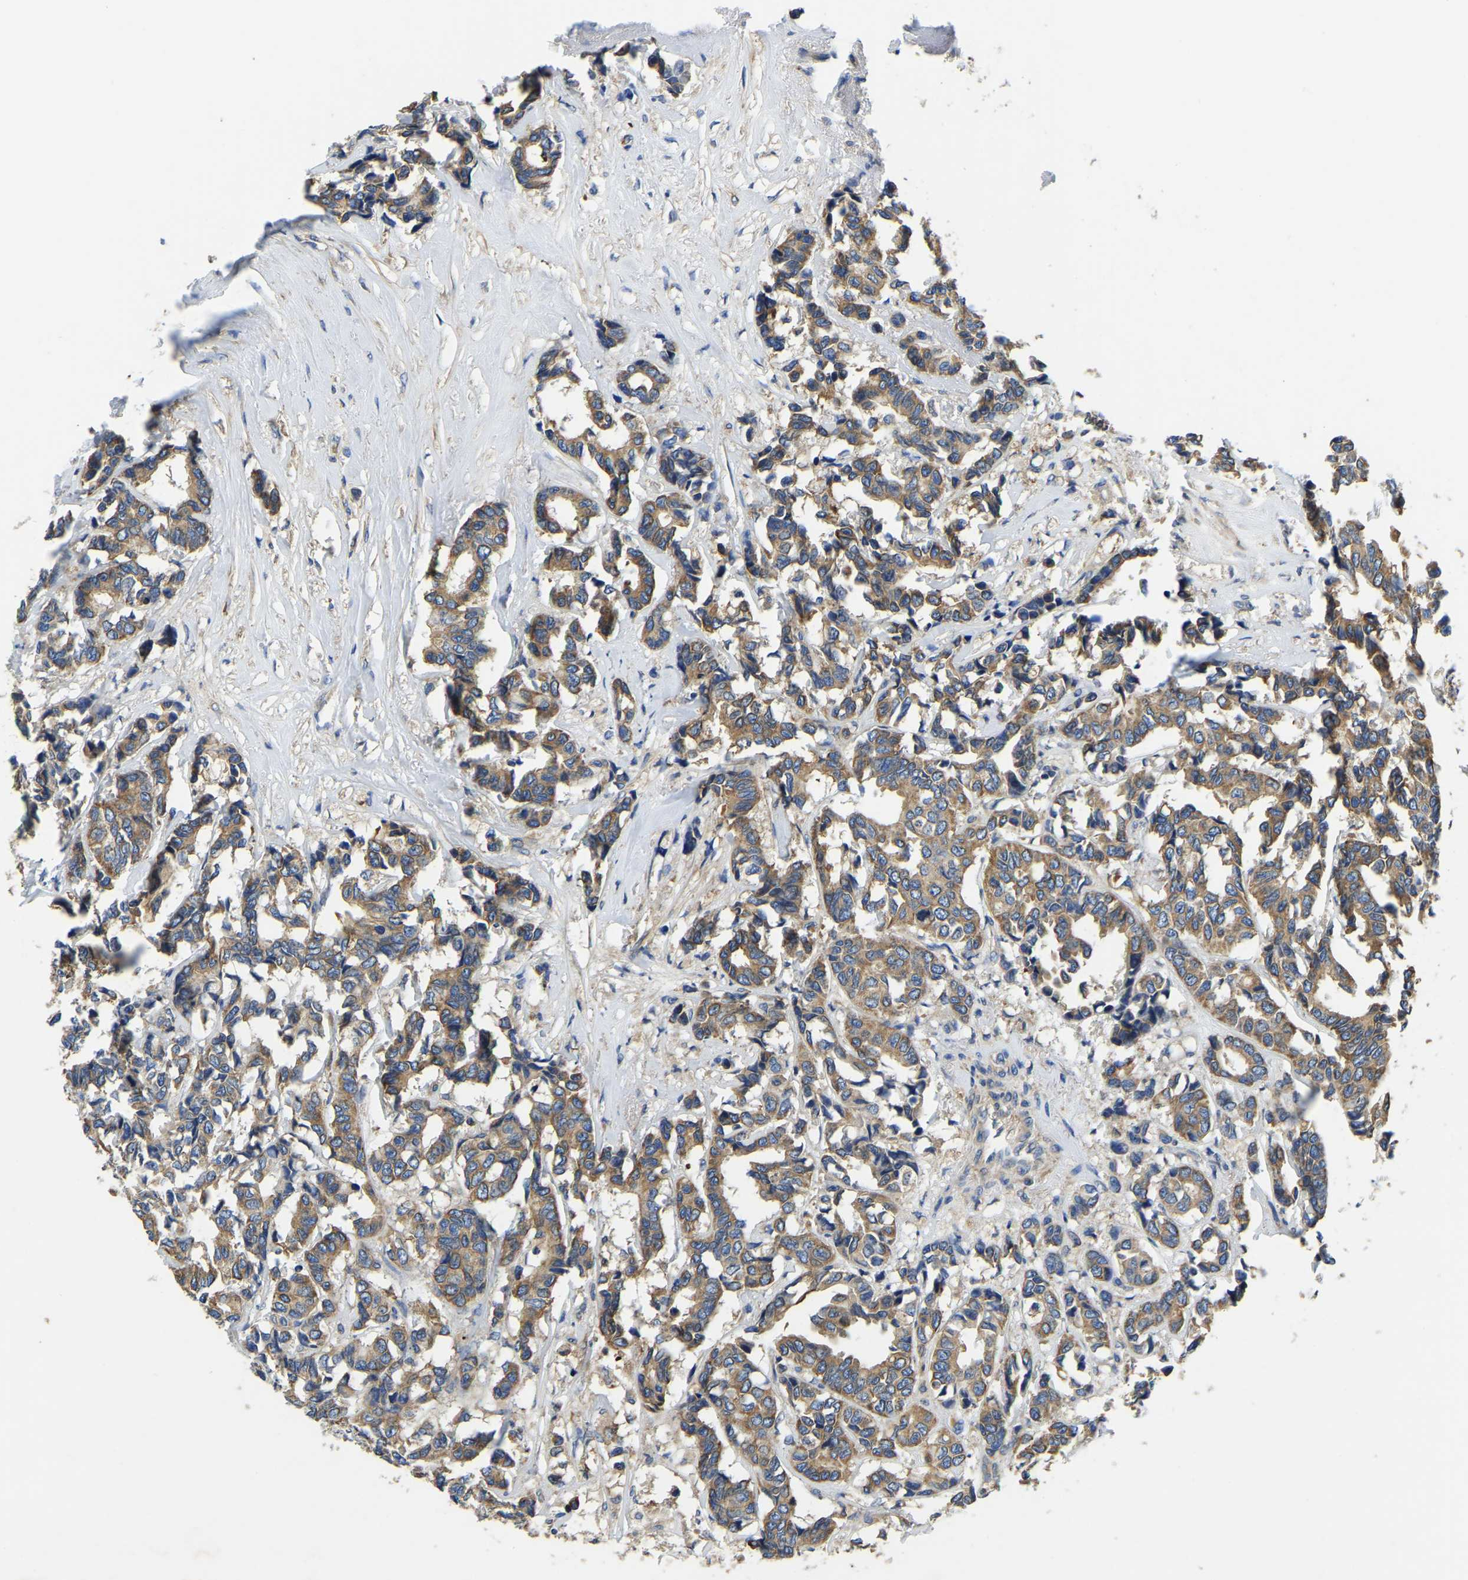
{"staining": {"intensity": "moderate", "quantity": ">75%", "location": "cytoplasmic/membranous"}, "tissue": "breast cancer", "cell_type": "Tumor cells", "image_type": "cancer", "snomed": [{"axis": "morphology", "description": "Duct carcinoma"}, {"axis": "topography", "description": "Breast"}], "caption": "Protein expression analysis of breast cancer shows moderate cytoplasmic/membranous positivity in about >75% of tumor cells.", "gene": "STAT2", "patient": {"sex": "female", "age": 87}}